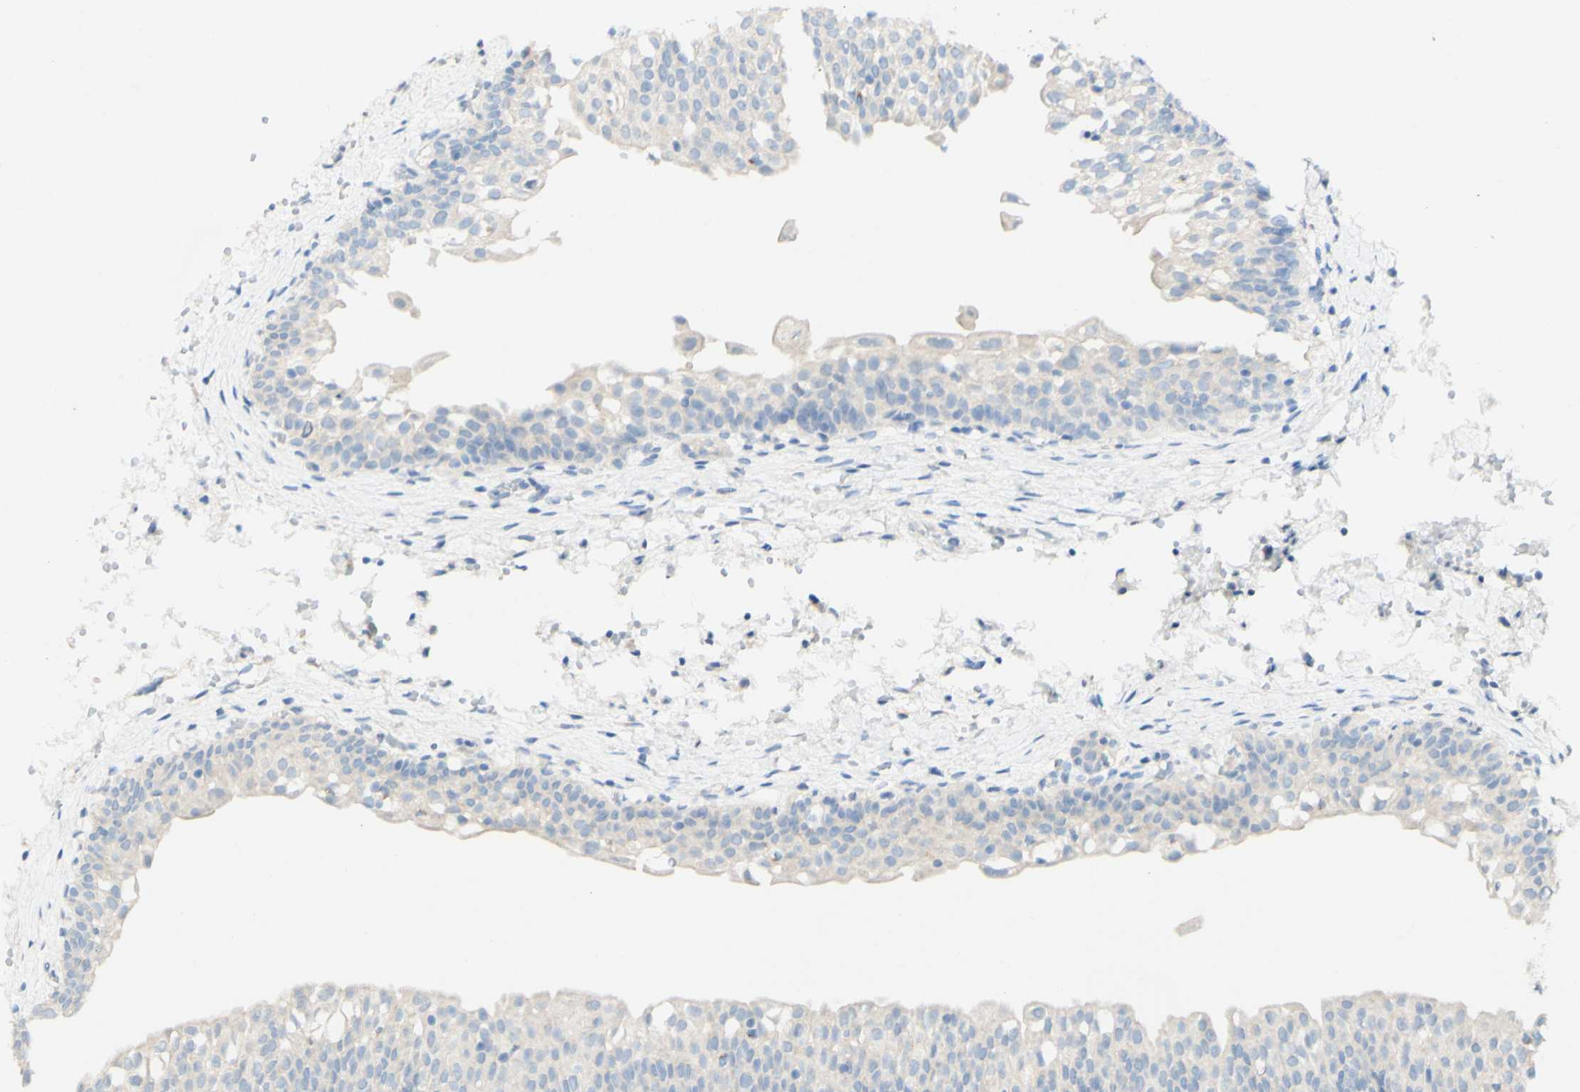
{"staining": {"intensity": "weak", "quantity": "<25%", "location": "cytoplasmic/membranous"}, "tissue": "urinary bladder", "cell_type": "Urothelial cells", "image_type": "normal", "snomed": [{"axis": "morphology", "description": "Normal tissue, NOS"}, {"axis": "topography", "description": "Urinary bladder"}], "caption": "An immunohistochemistry micrograph of unremarkable urinary bladder is shown. There is no staining in urothelial cells of urinary bladder.", "gene": "FGF4", "patient": {"sex": "male", "age": 55}}